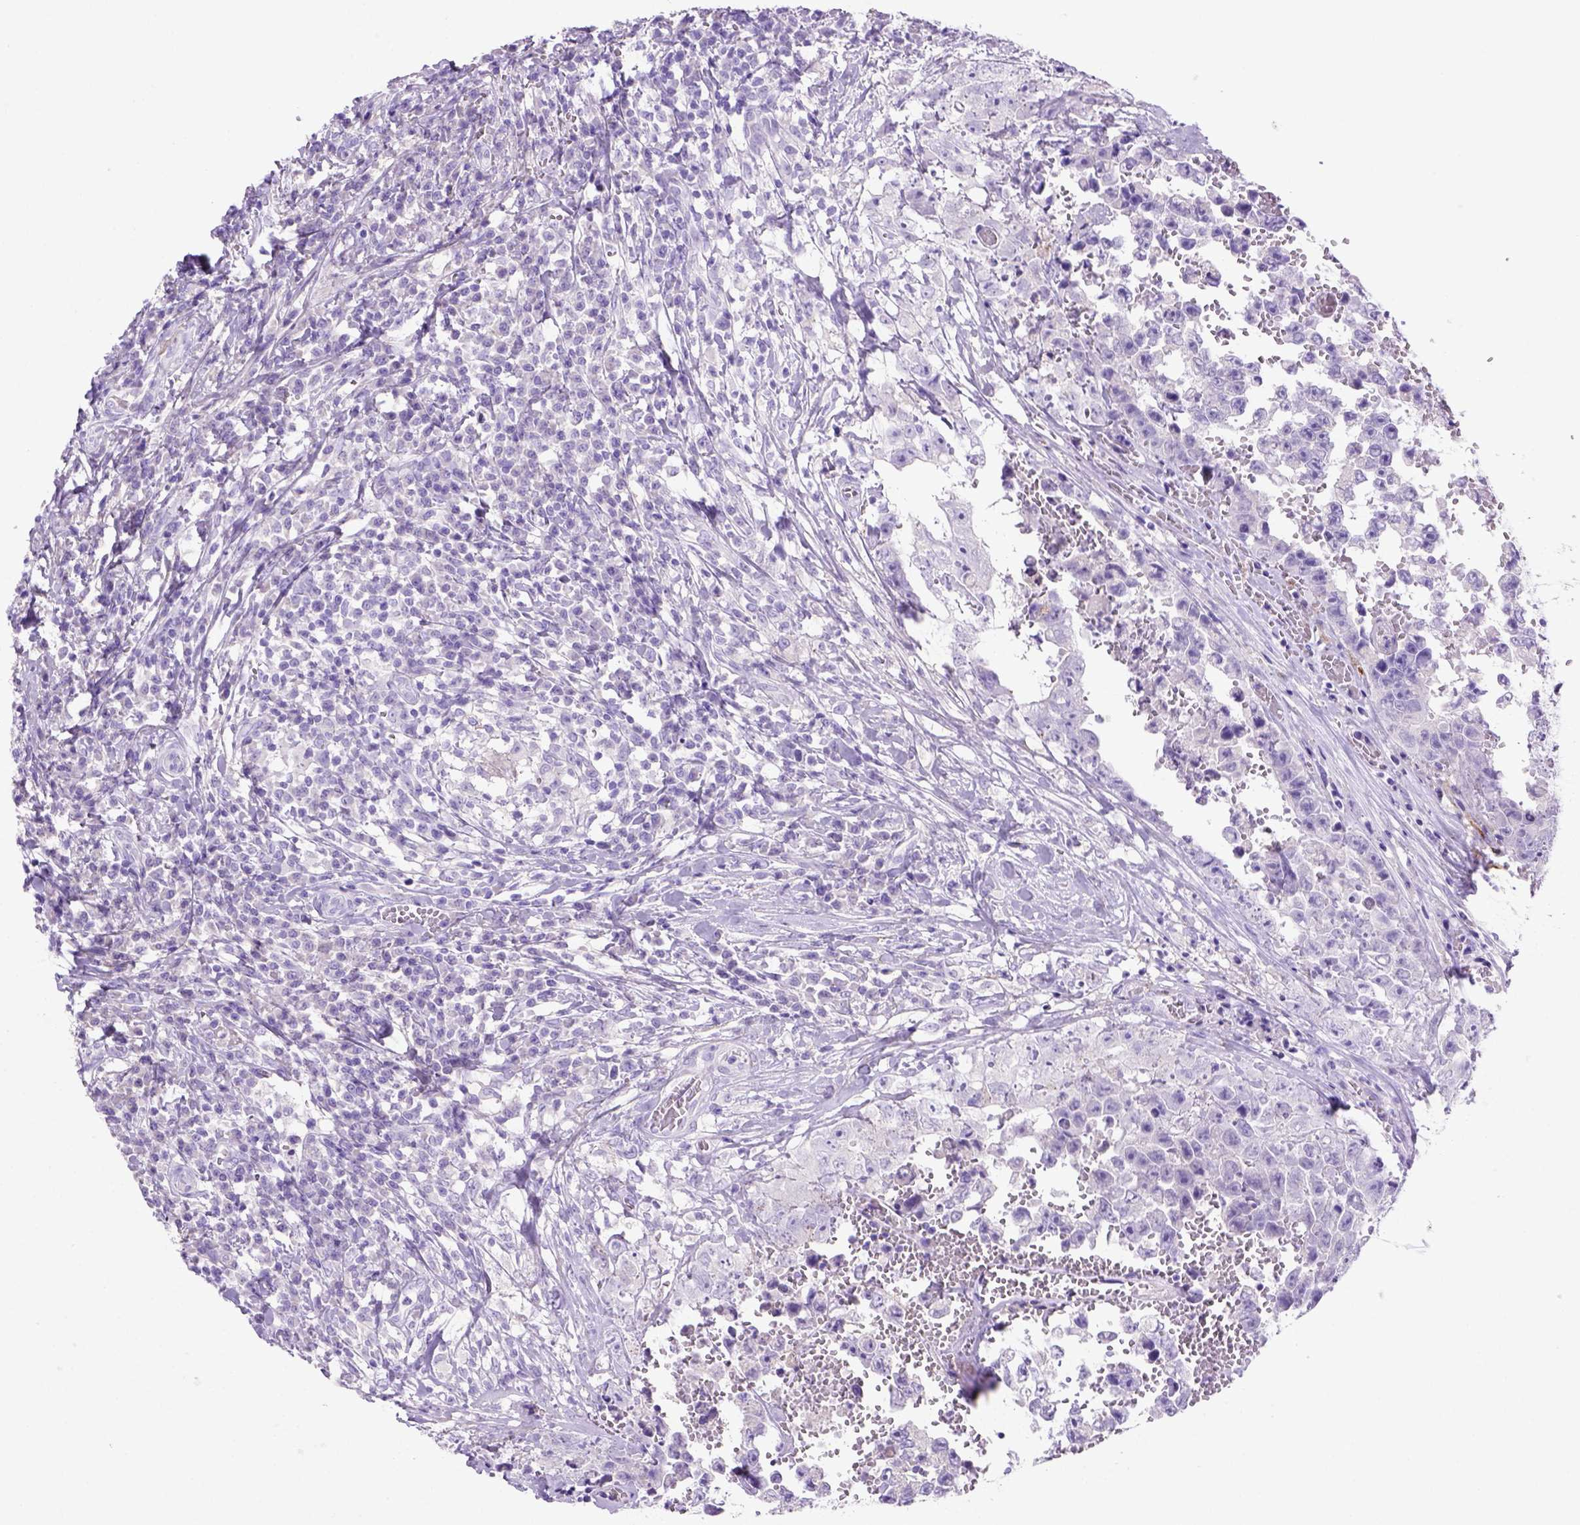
{"staining": {"intensity": "negative", "quantity": "none", "location": "none"}, "tissue": "testis cancer", "cell_type": "Tumor cells", "image_type": "cancer", "snomed": [{"axis": "morphology", "description": "Carcinoma, Embryonal, NOS"}, {"axis": "topography", "description": "Testis"}], "caption": "Tumor cells are negative for protein expression in human testis cancer.", "gene": "SIRPD", "patient": {"sex": "male", "age": 36}}